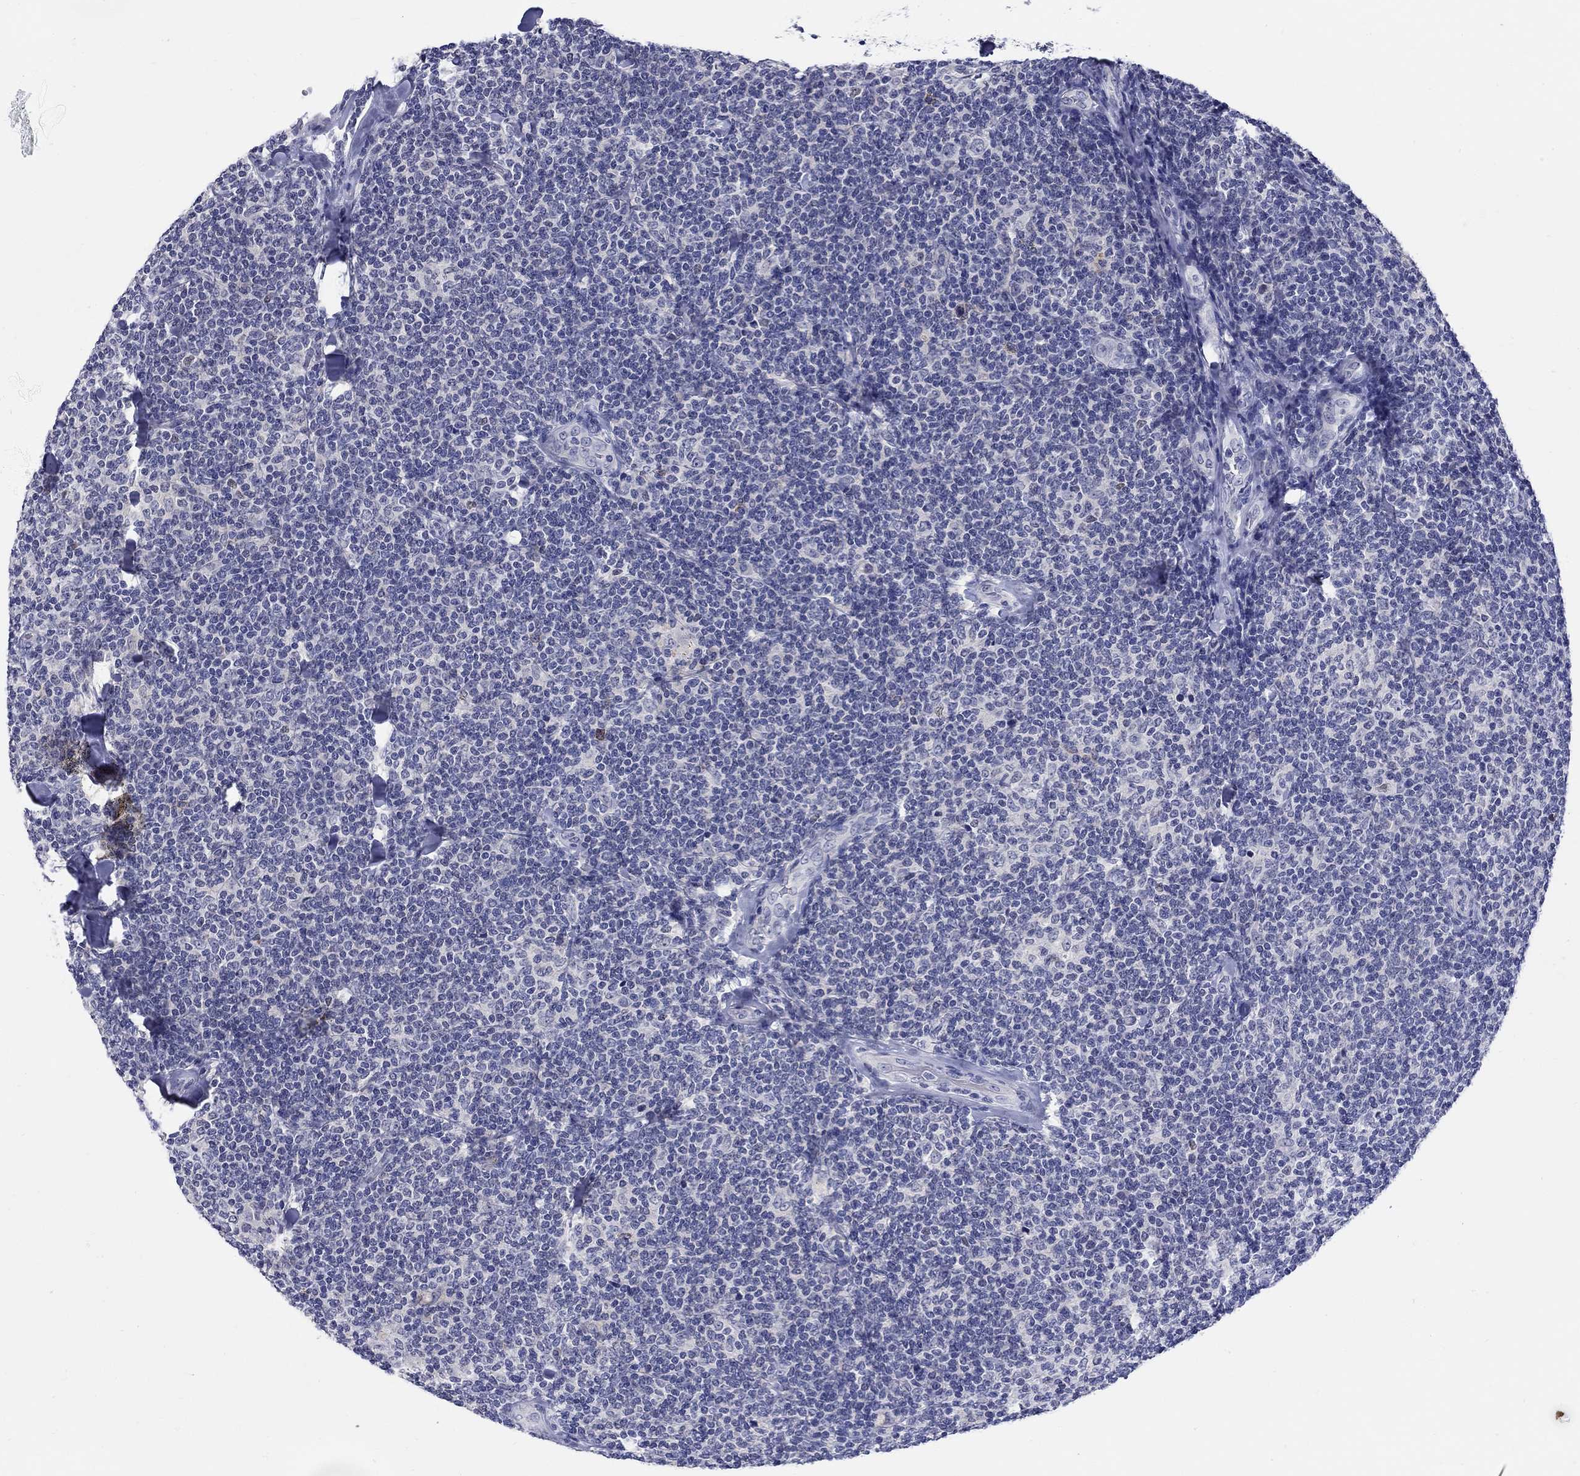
{"staining": {"intensity": "negative", "quantity": "none", "location": "none"}, "tissue": "lymphoma", "cell_type": "Tumor cells", "image_type": "cancer", "snomed": [{"axis": "morphology", "description": "Malignant lymphoma, non-Hodgkin's type, Low grade"}, {"axis": "topography", "description": "Lymph node"}], "caption": "The photomicrograph reveals no staining of tumor cells in lymphoma.", "gene": "SLC30A3", "patient": {"sex": "female", "age": 56}}